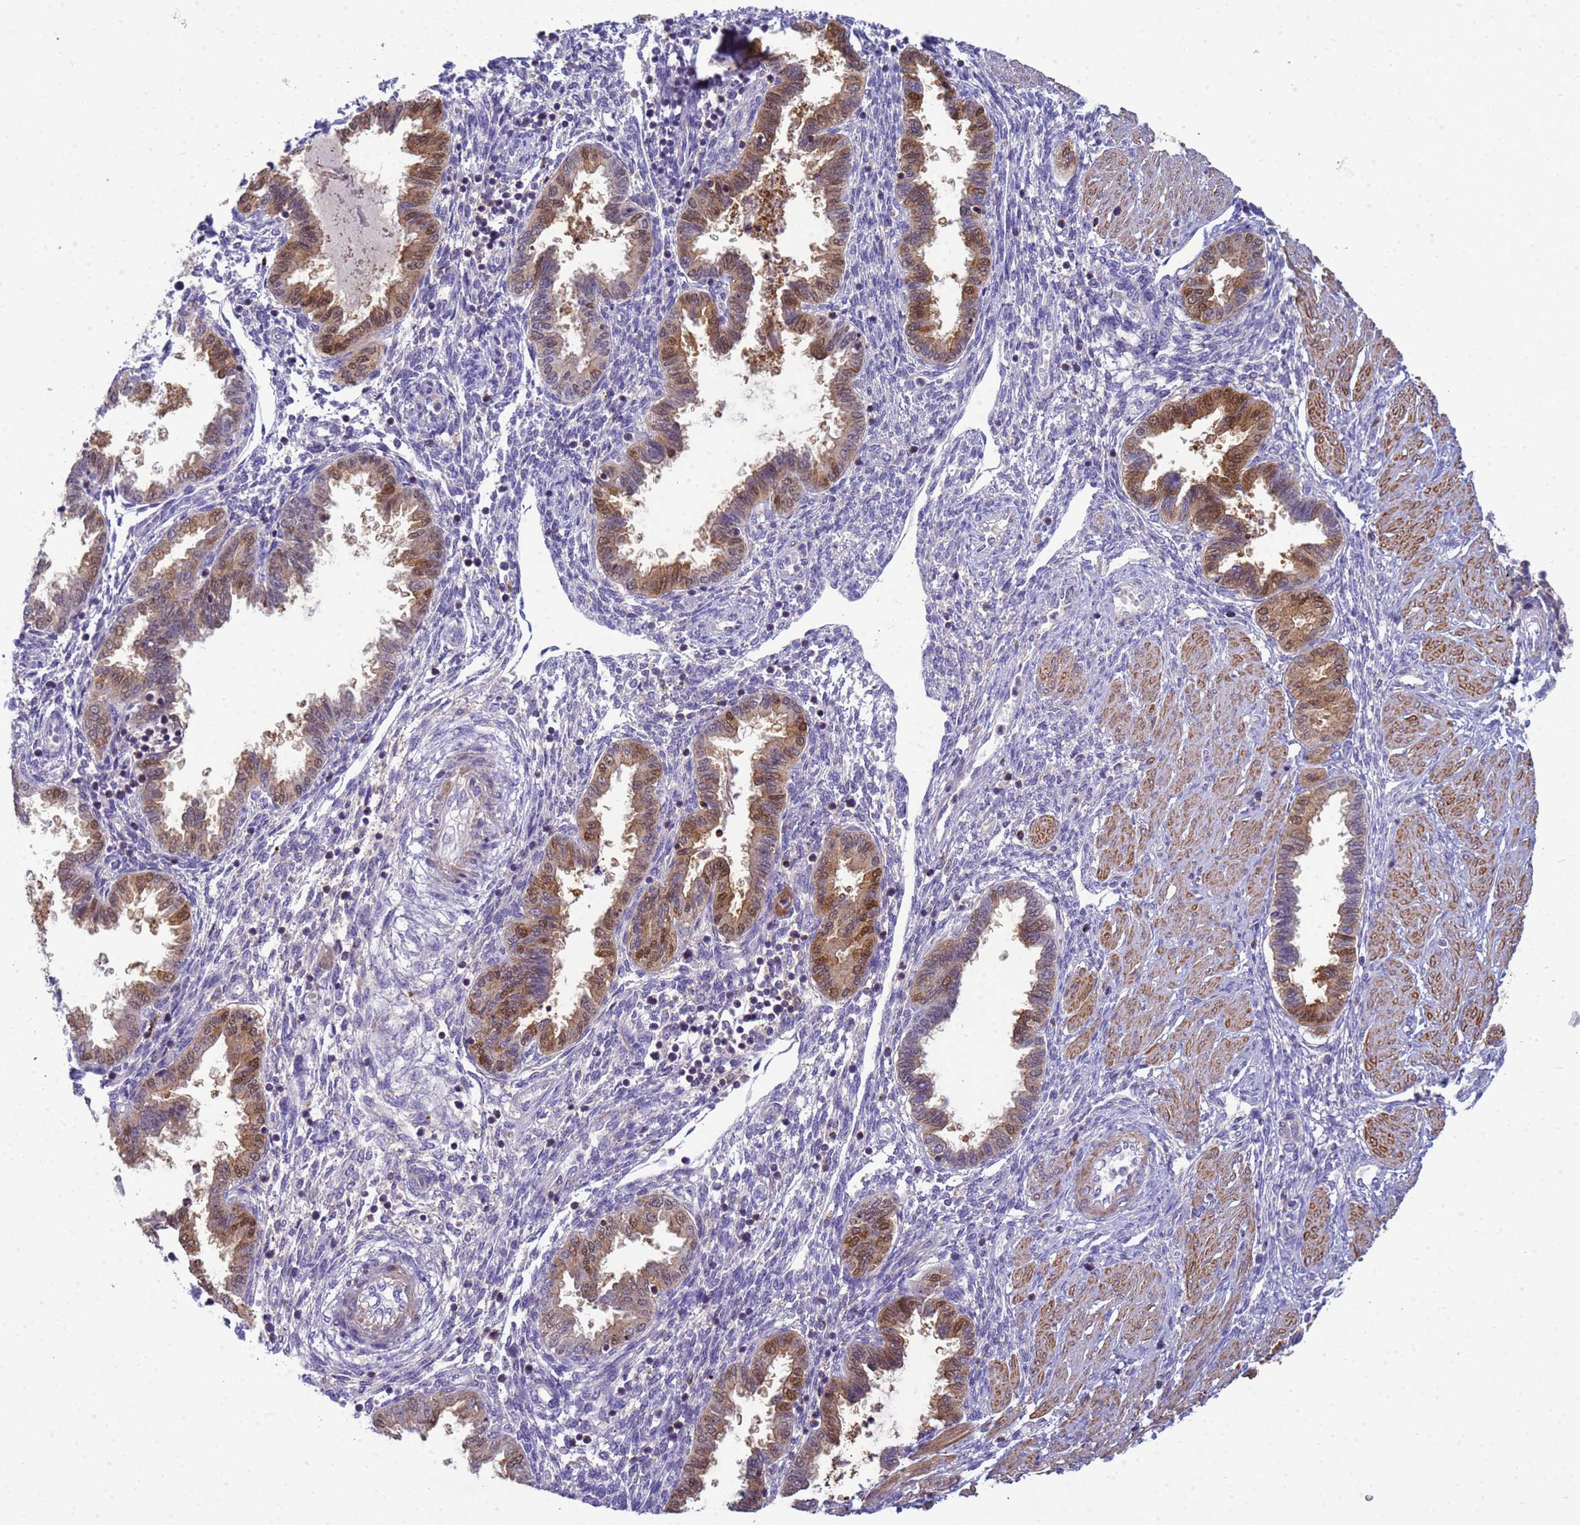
{"staining": {"intensity": "negative", "quantity": "none", "location": "none"}, "tissue": "endometrium", "cell_type": "Cells in endometrial stroma", "image_type": "normal", "snomed": [{"axis": "morphology", "description": "Normal tissue, NOS"}, {"axis": "topography", "description": "Endometrium"}], "caption": "Protein analysis of unremarkable endometrium reveals no significant positivity in cells in endometrial stroma. (DAB immunohistochemistry, high magnification).", "gene": "KLHL13", "patient": {"sex": "female", "age": 33}}